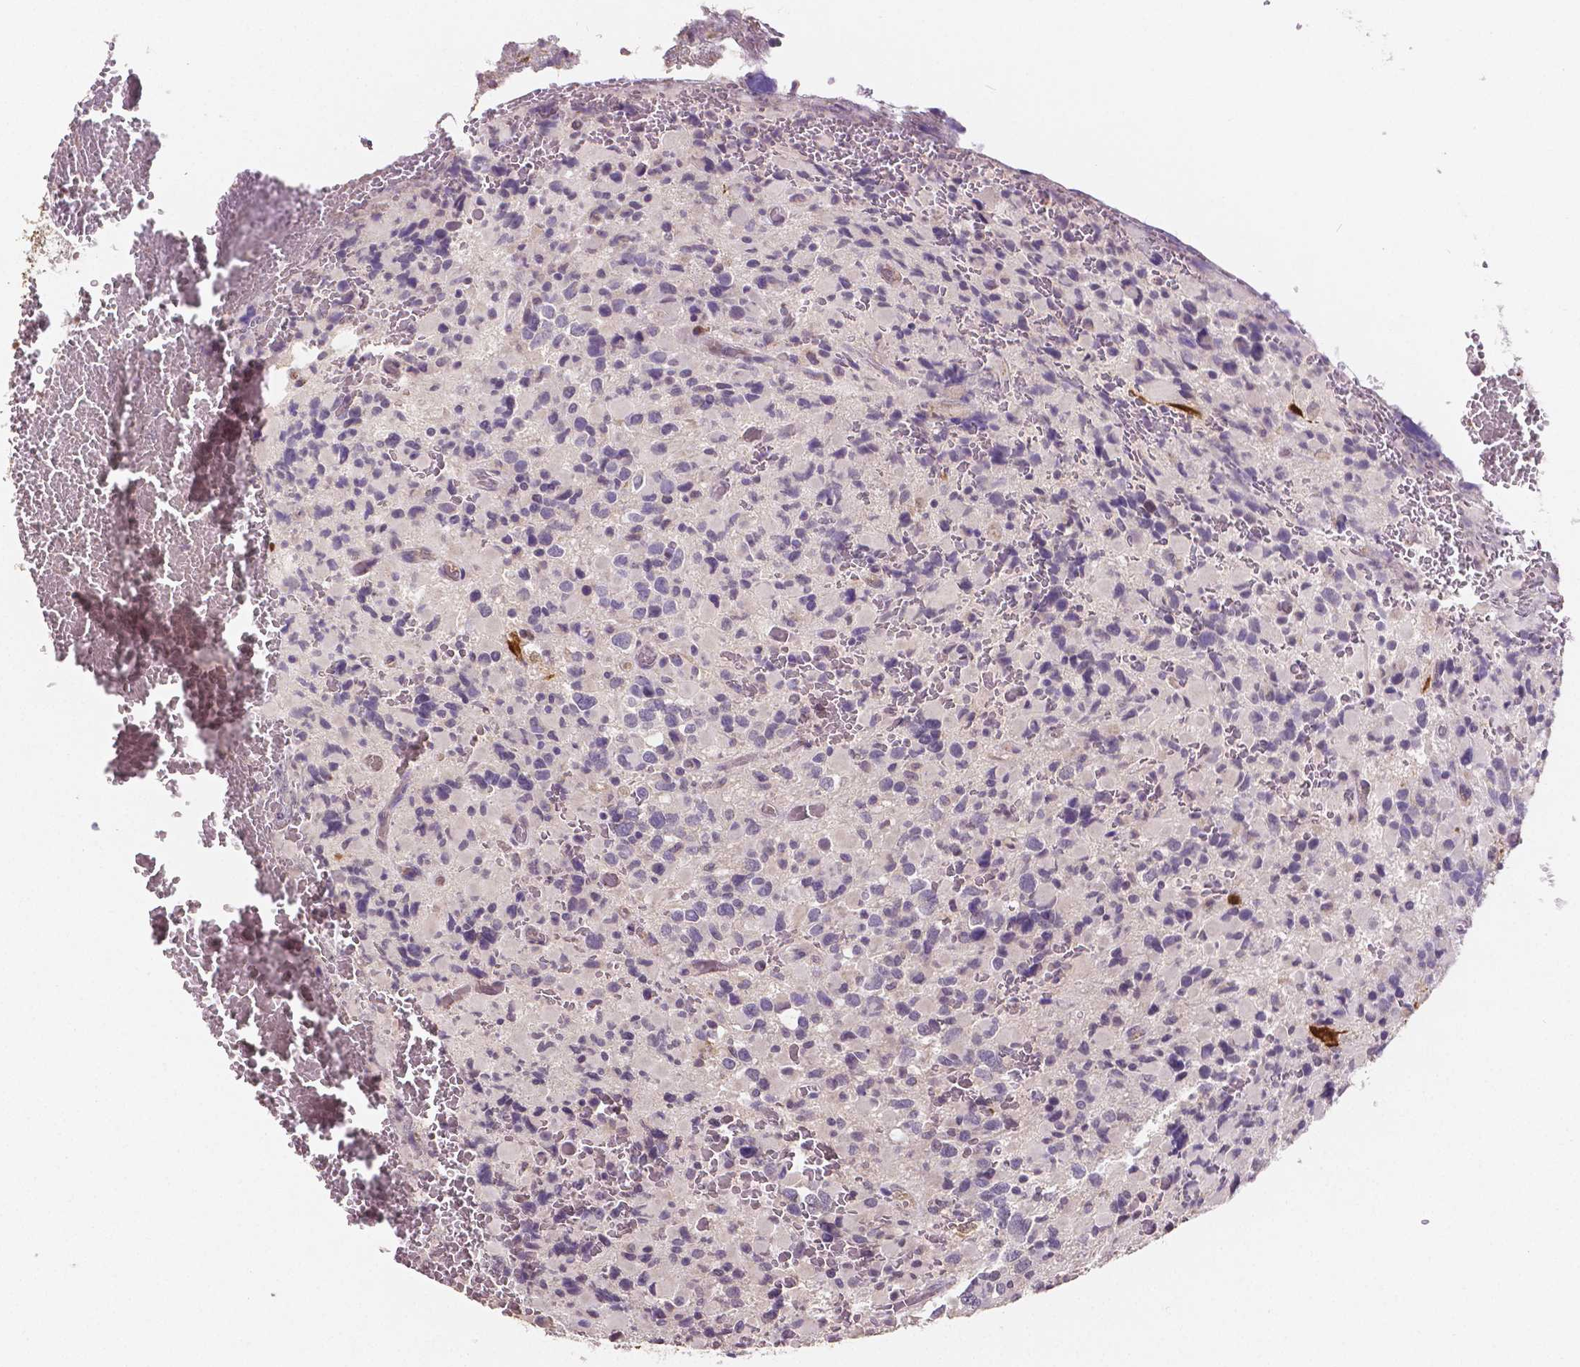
{"staining": {"intensity": "negative", "quantity": "none", "location": "none"}, "tissue": "glioma", "cell_type": "Tumor cells", "image_type": "cancer", "snomed": [{"axis": "morphology", "description": "Glioma, malignant, High grade"}, {"axis": "topography", "description": "Brain"}], "caption": "The histopathology image exhibits no staining of tumor cells in malignant high-grade glioma.", "gene": "ELAVL2", "patient": {"sex": "female", "age": 40}}